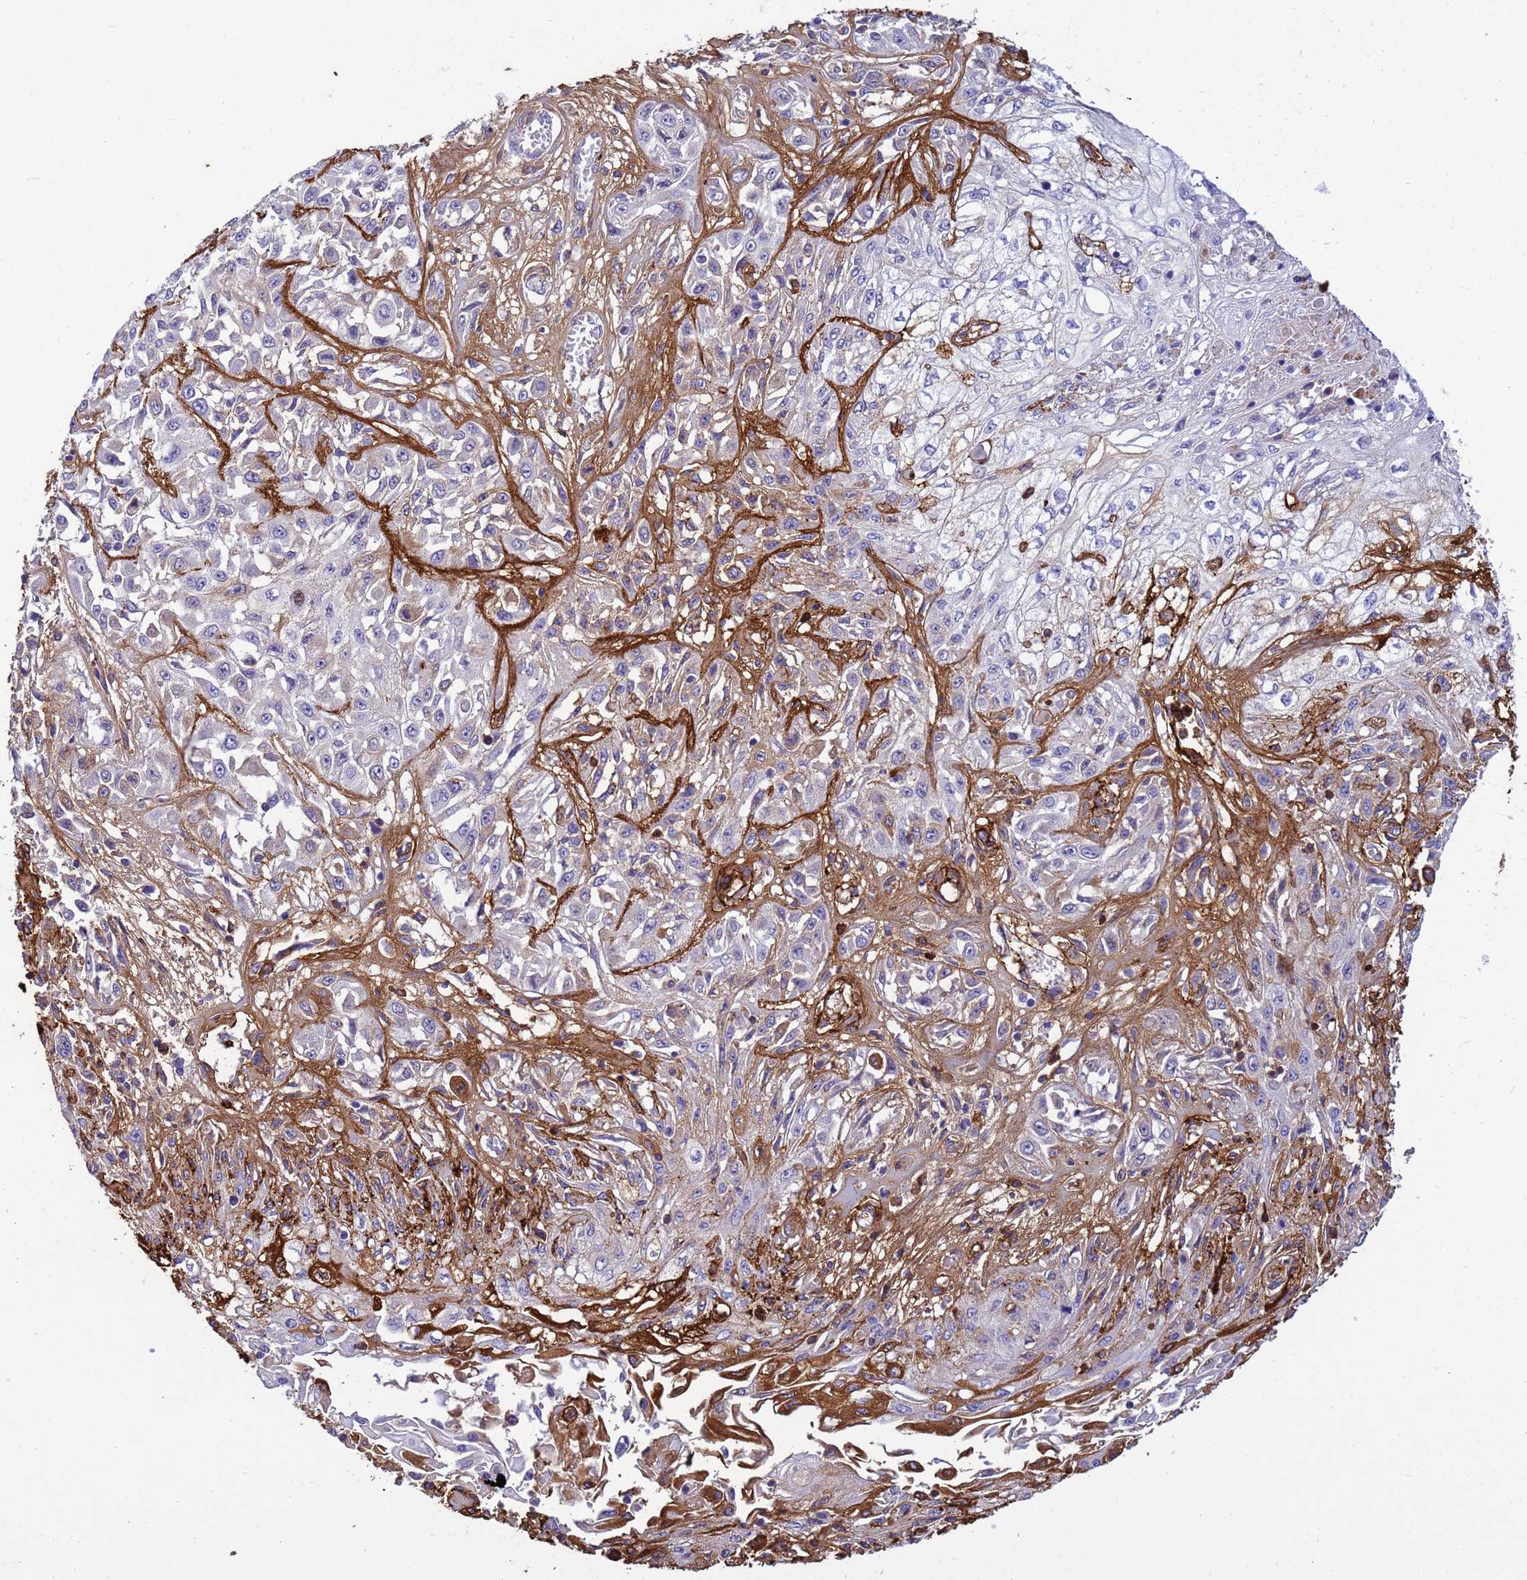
{"staining": {"intensity": "negative", "quantity": "none", "location": "none"}, "tissue": "skin cancer", "cell_type": "Tumor cells", "image_type": "cancer", "snomed": [{"axis": "morphology", "description": "Squamous cell carcinoma, NOS"}, {"axis": "morphology", "description": "Squamous cell carcinoma, metastatic, NOS"}, {"axis": "topography", "description": "Skin"}, {"axis": "topography", "description": "Lymph node"}], "caption": "Tumor cells are negative for protein expression in human skin metastatic squamous cell carcinoma.", "gene": "P2RX7", "patient": {"sex": "male", "age": 75}}